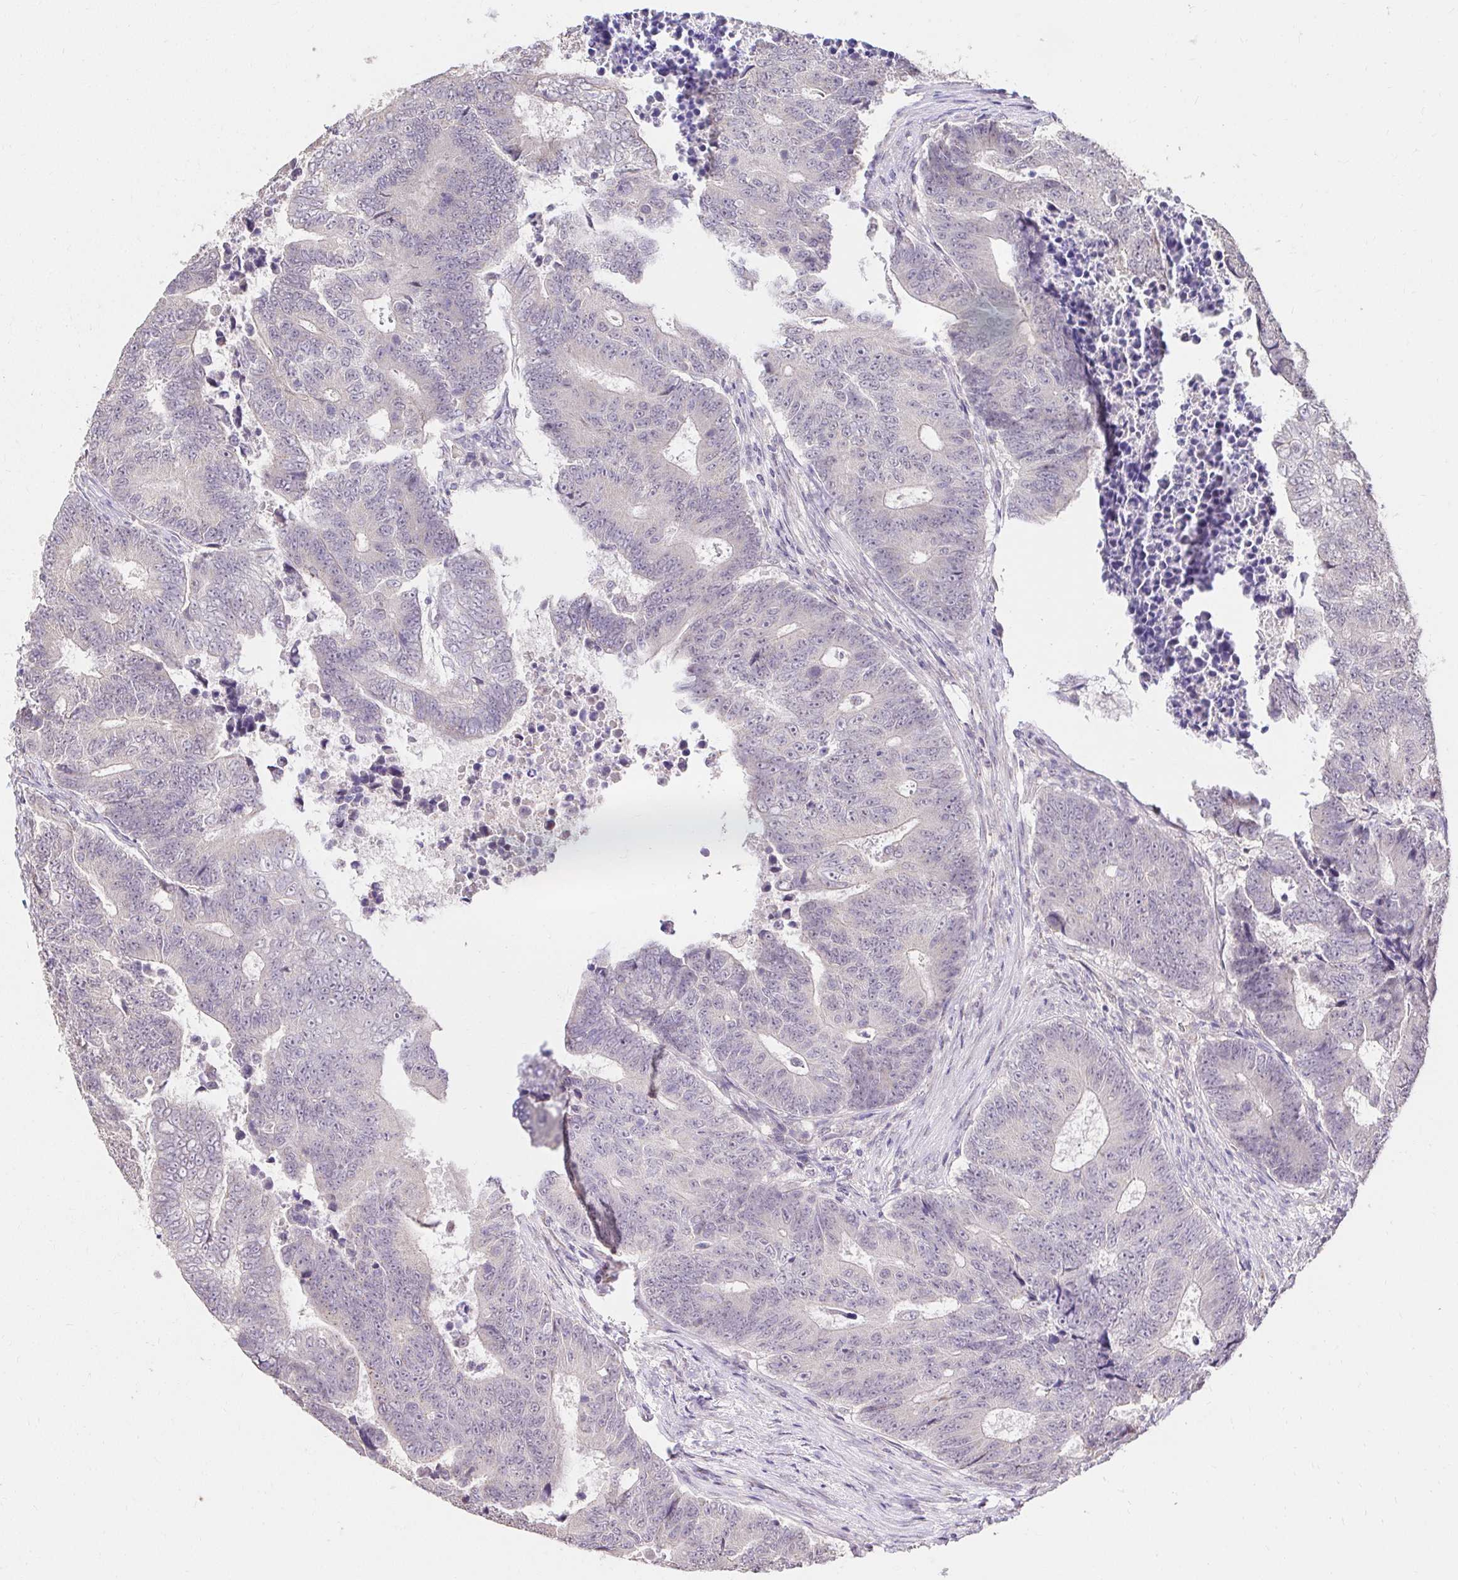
{"staining": {"intensity": "negative", "quantity": "none", "location": "none"}, "tissue": "colorectal cancer", "cell_type": "Tumor cells", "image_type": "cancer", "snomed": [{"axis": "morphology", "description": "Adenocarcinoma, NOS"}, {"axis": "topography", "description": "Colon"}], "caption": "Immunohistochemistry (IHC) micrograph of colorectal cancer (adenocarcinoma) stained for a protein (brown), which reveals no staining in tumor cells.", "gene": "KIAA1210", "patient": {"sex": "female", "age": 48}}